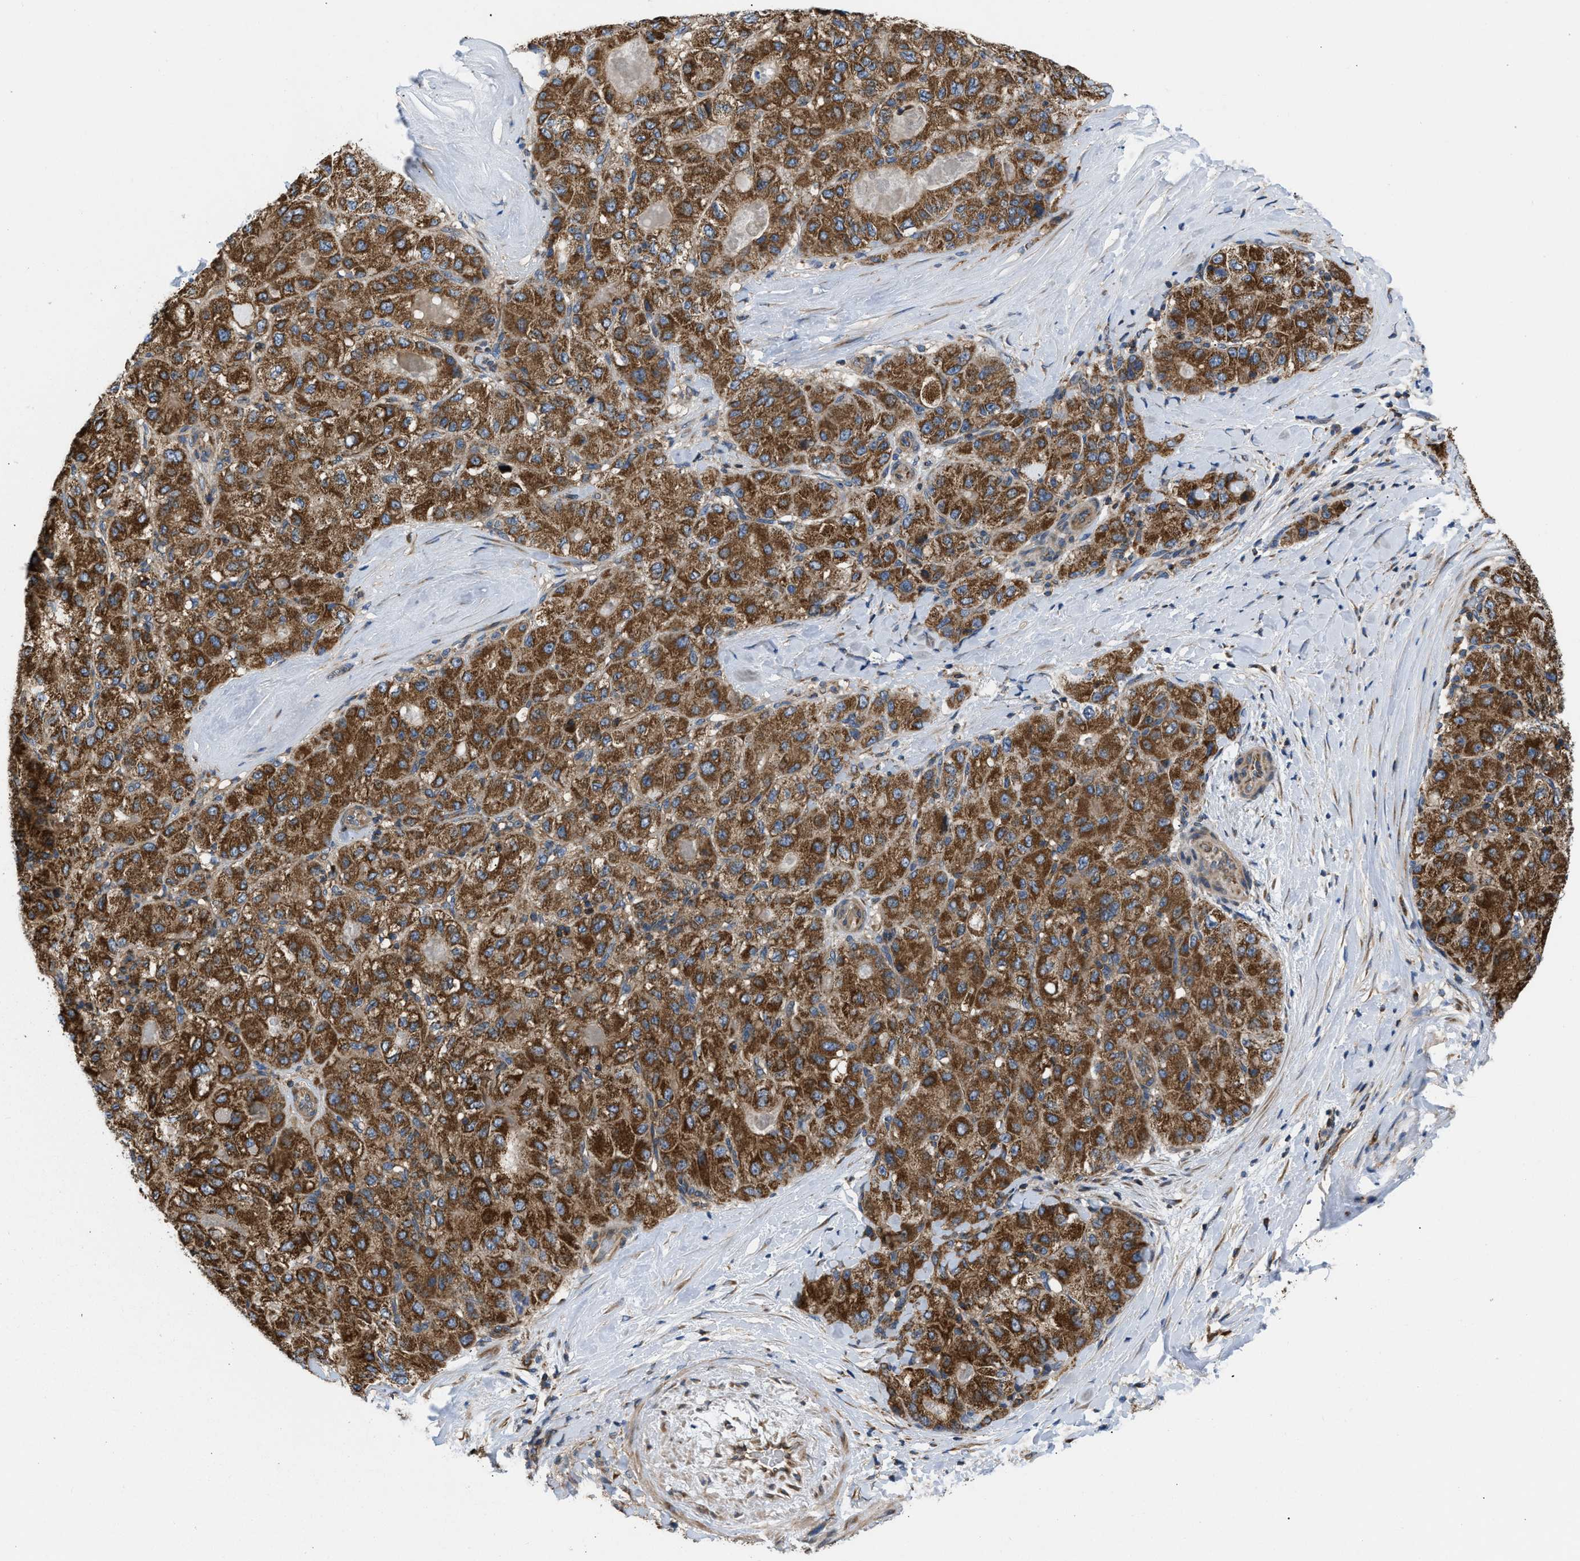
{"staining": {"intensity": "strong", "quantity": ">75%", "location": "cytoplasmic/membranous"}, "tissue": "liver cancer", "cell_type": "Tumor cells", "image_type": "cancer", "snomed": [{"axis": "morphology", "description": "Cholangiocarcinoma"}, {"axis": "topography", "description": "Liver"}], "caption": "This is a histology image of IHC staining of liver cholangiocarcinoma, which shows strong staining in the cytoplasmic/membranous of tumor cells.", "gene": "OPTN", "patient": {"sex": "male", "age": 50}}